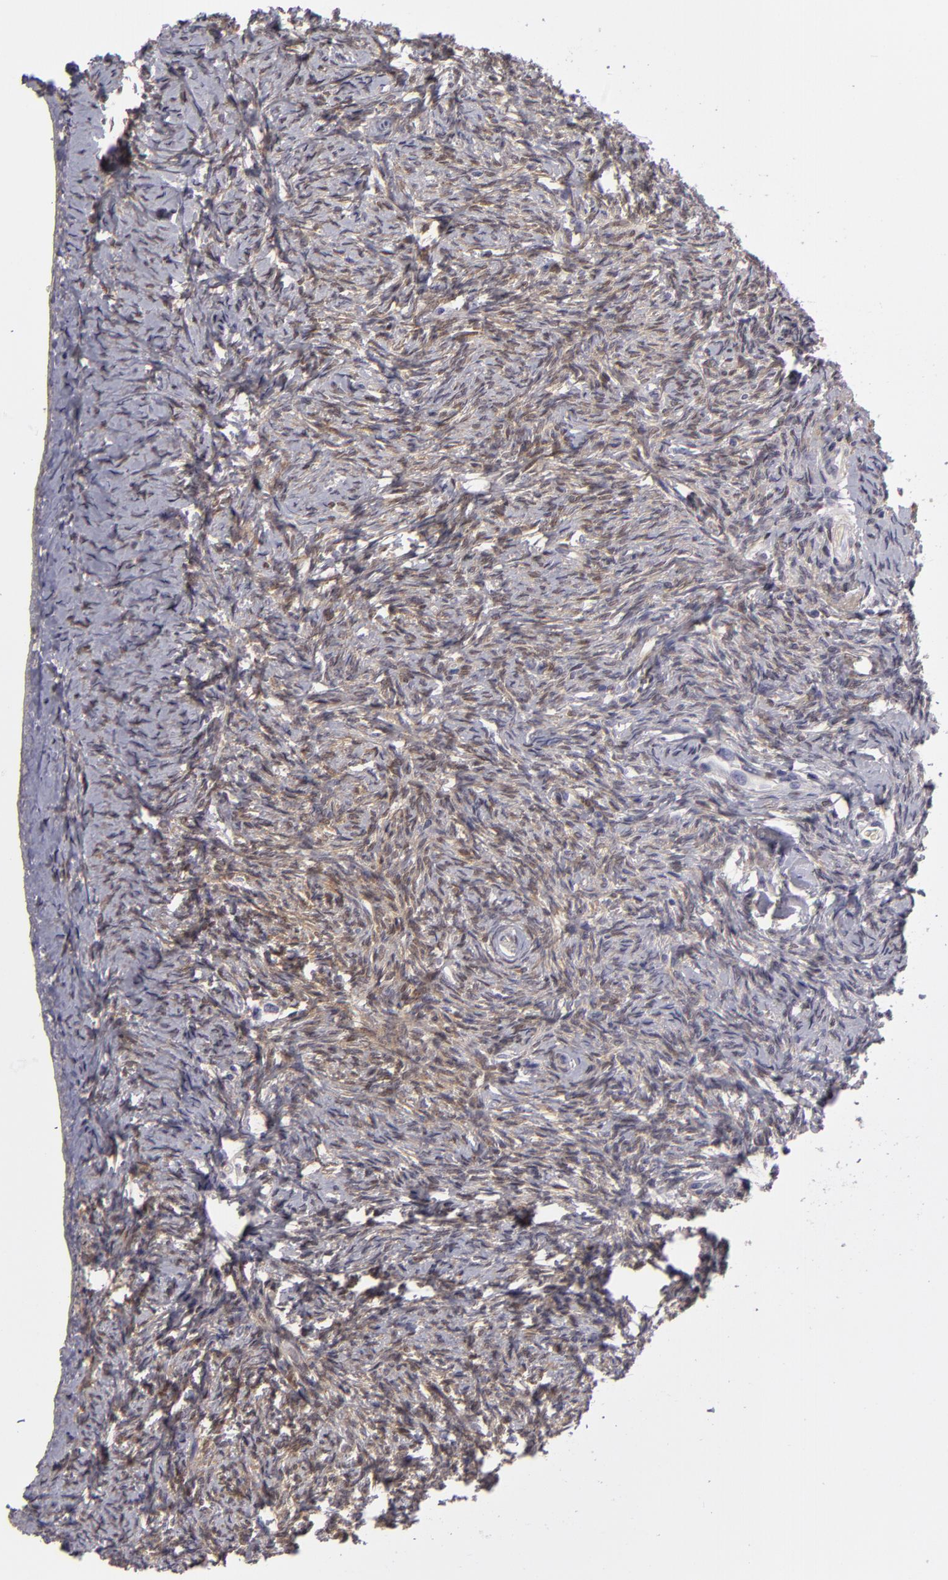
{"staining": {"intensity": "weak", "quantity": "25%-75%", "location": "cytoplasmic/membranous"}, "tissue": "ovary", "cell_type": "Ovarian stroma cells", "image_type": "normal", "snomed": [{"axis": "morphology", "description": "Normal tissue, NOS"}, {"axis": "topography", "description": "Ovary"}], "caption": "This is an image of IHC staining of unremarkable ovary, which shows weak expression in the cytoplasmic/membranous of ovarian stroma cells.", "gene": "EFS", "patient": {"sex": "female", "age": 53}}